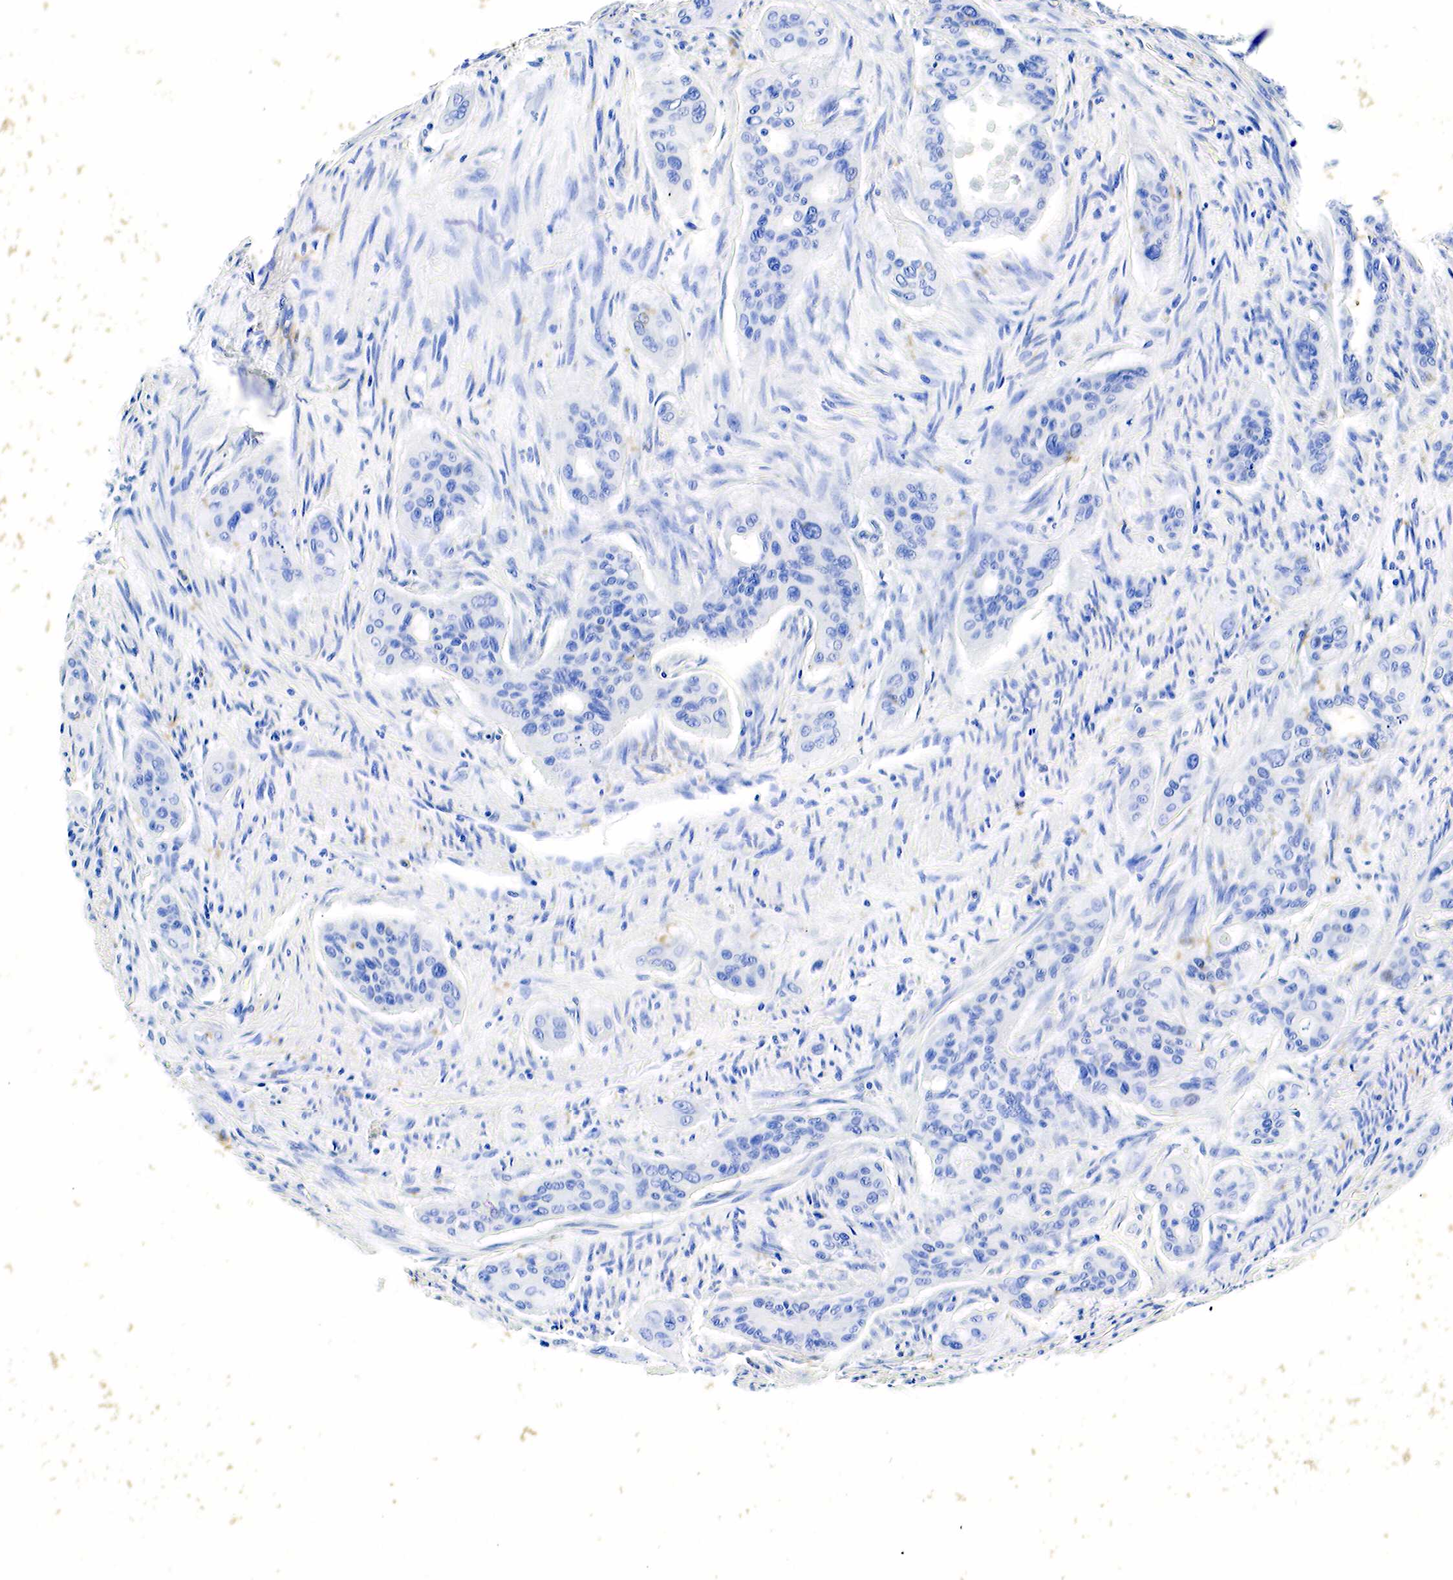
{"staining": {"intensity": "negative", "quantity": "none", "location": "none"}, "tissue": "pancreatic cancer", "cell_type": "Tumor cells", "image_type": "cancer", "snomed": [{"axis": "morphology", "description": "Adenocarcinoma, NOS"}, {"axis": "topography", "description": "Pancreas"}], "caption": "This is a micrograph of IHC staining of pancreatic adenocarcinoma, which shows no expression in tumor cells.", "gene": "GCG", "patient": {"sex": "male", "age": 77}}